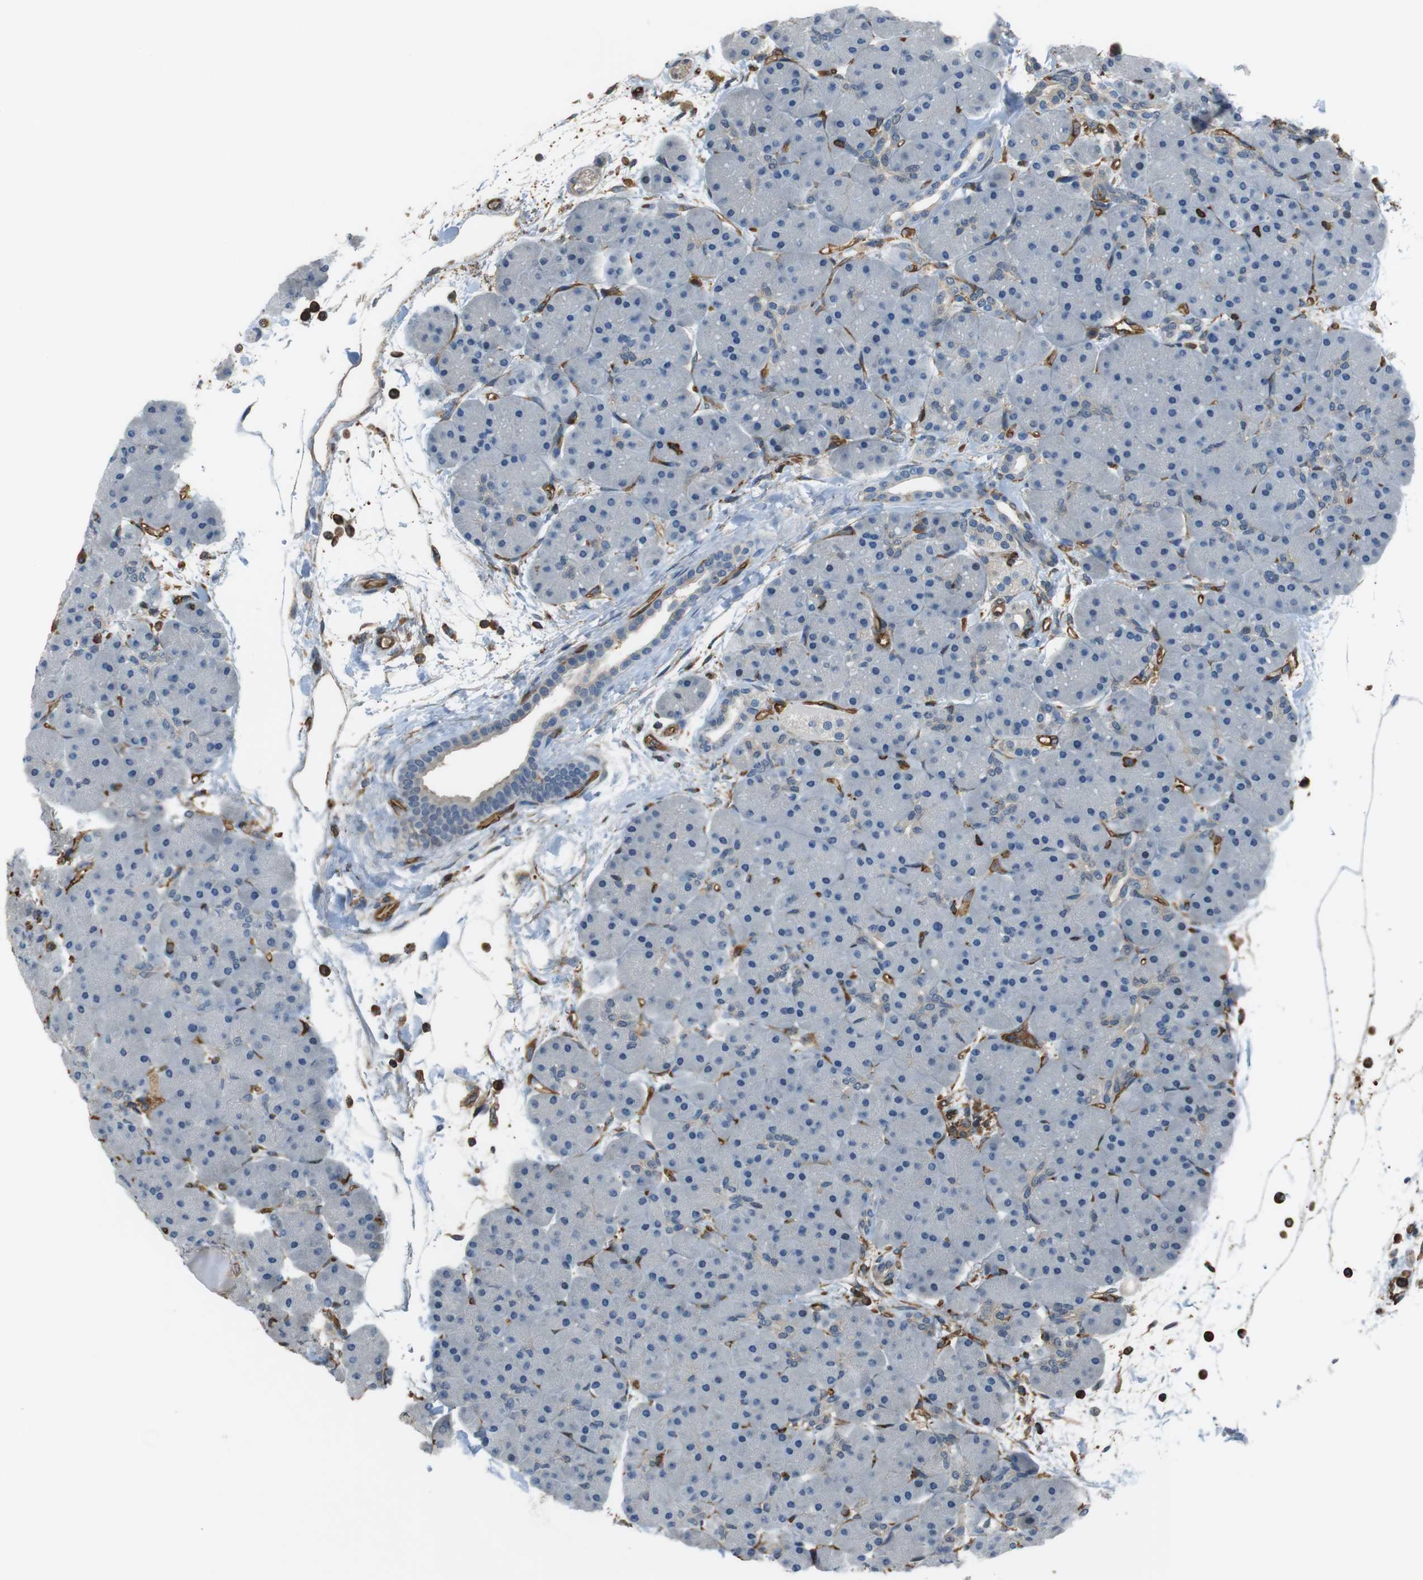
{"staining": {"intensity": "moderate", "quantity": "<25%", "location": "cytoplasmic/membranous"}, "tissue": "pancreas", "cell_type": "Exocrine glandular cells", "image_type": "normal", "snomed": [{"axis": "morphology", "description": "Normal tissue, NOS"}, {"axis": "topography", "description": "Pancreas"}], "caption": "This image demonstrates benign pancreas stained with immunohistochemistry to label a protein in brown. The cytoplasmic/membranous of exocrine glandular cells show moderate positivity for the protein. Nuclei are counter-stained blue.", "gene": "FCAR", "patient": {"sex": "male", "age": 66}}